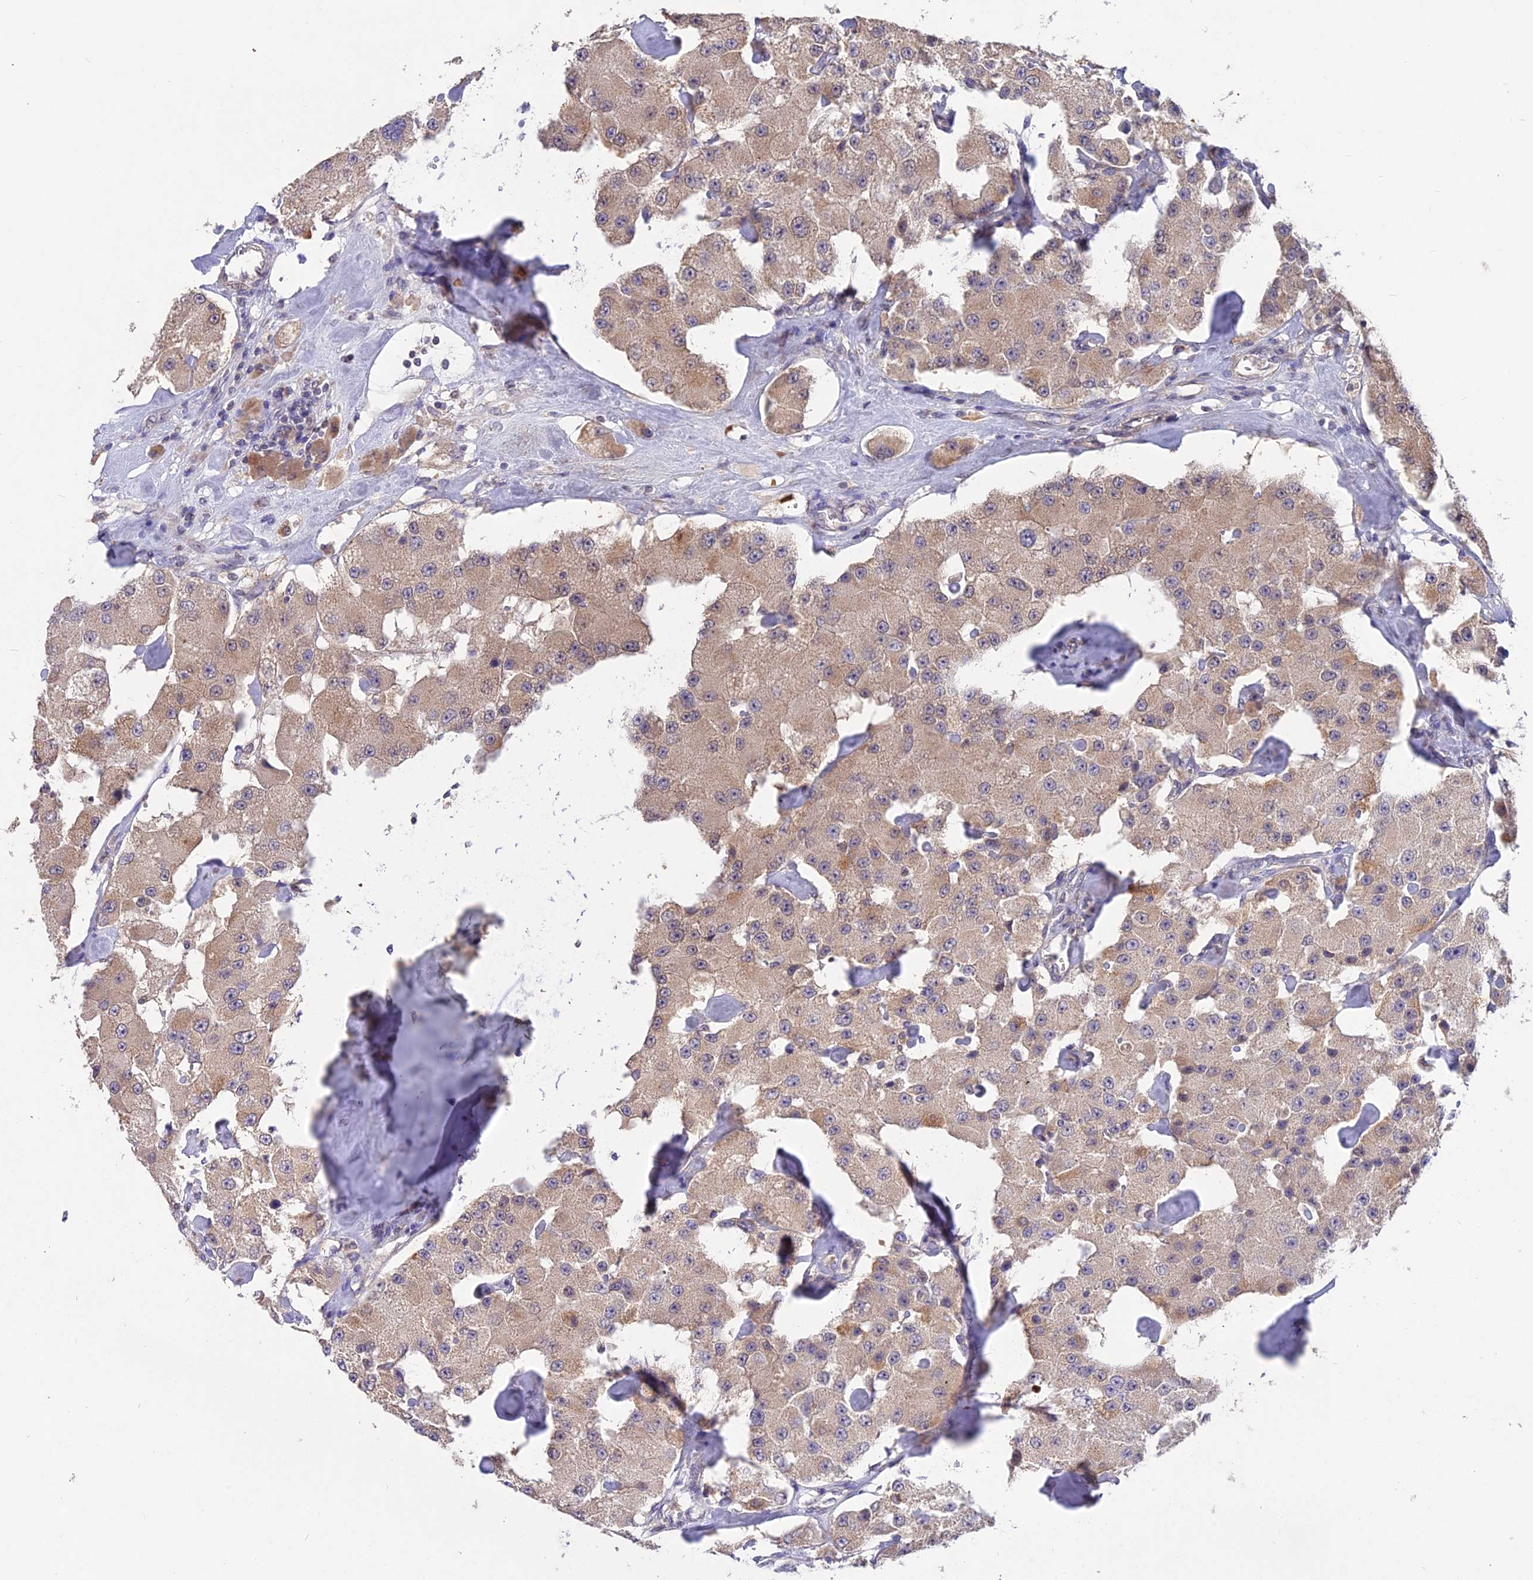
{"staining": {"intensity": "moderate", "quantity": ">75%", "location": "cytoplasmic/membranous"}, "tissue": "carcinoid", "cell_type": "Tumor cells", "image_type": "cancer", "snomed": [{"axis": "morphology", "description": "Carcinoid, malignant, NOS"}, {"axis": "topography", "description": "Pancreas"}], "caption": "DAB immunohistochemical staining of carcinoid (malignant) shows moderate cytoplasmic/membranous protein expression in approximately >75% of tumor cells.", "gene": "PGK1", "patient": {"sex": "male", "age": 41}}